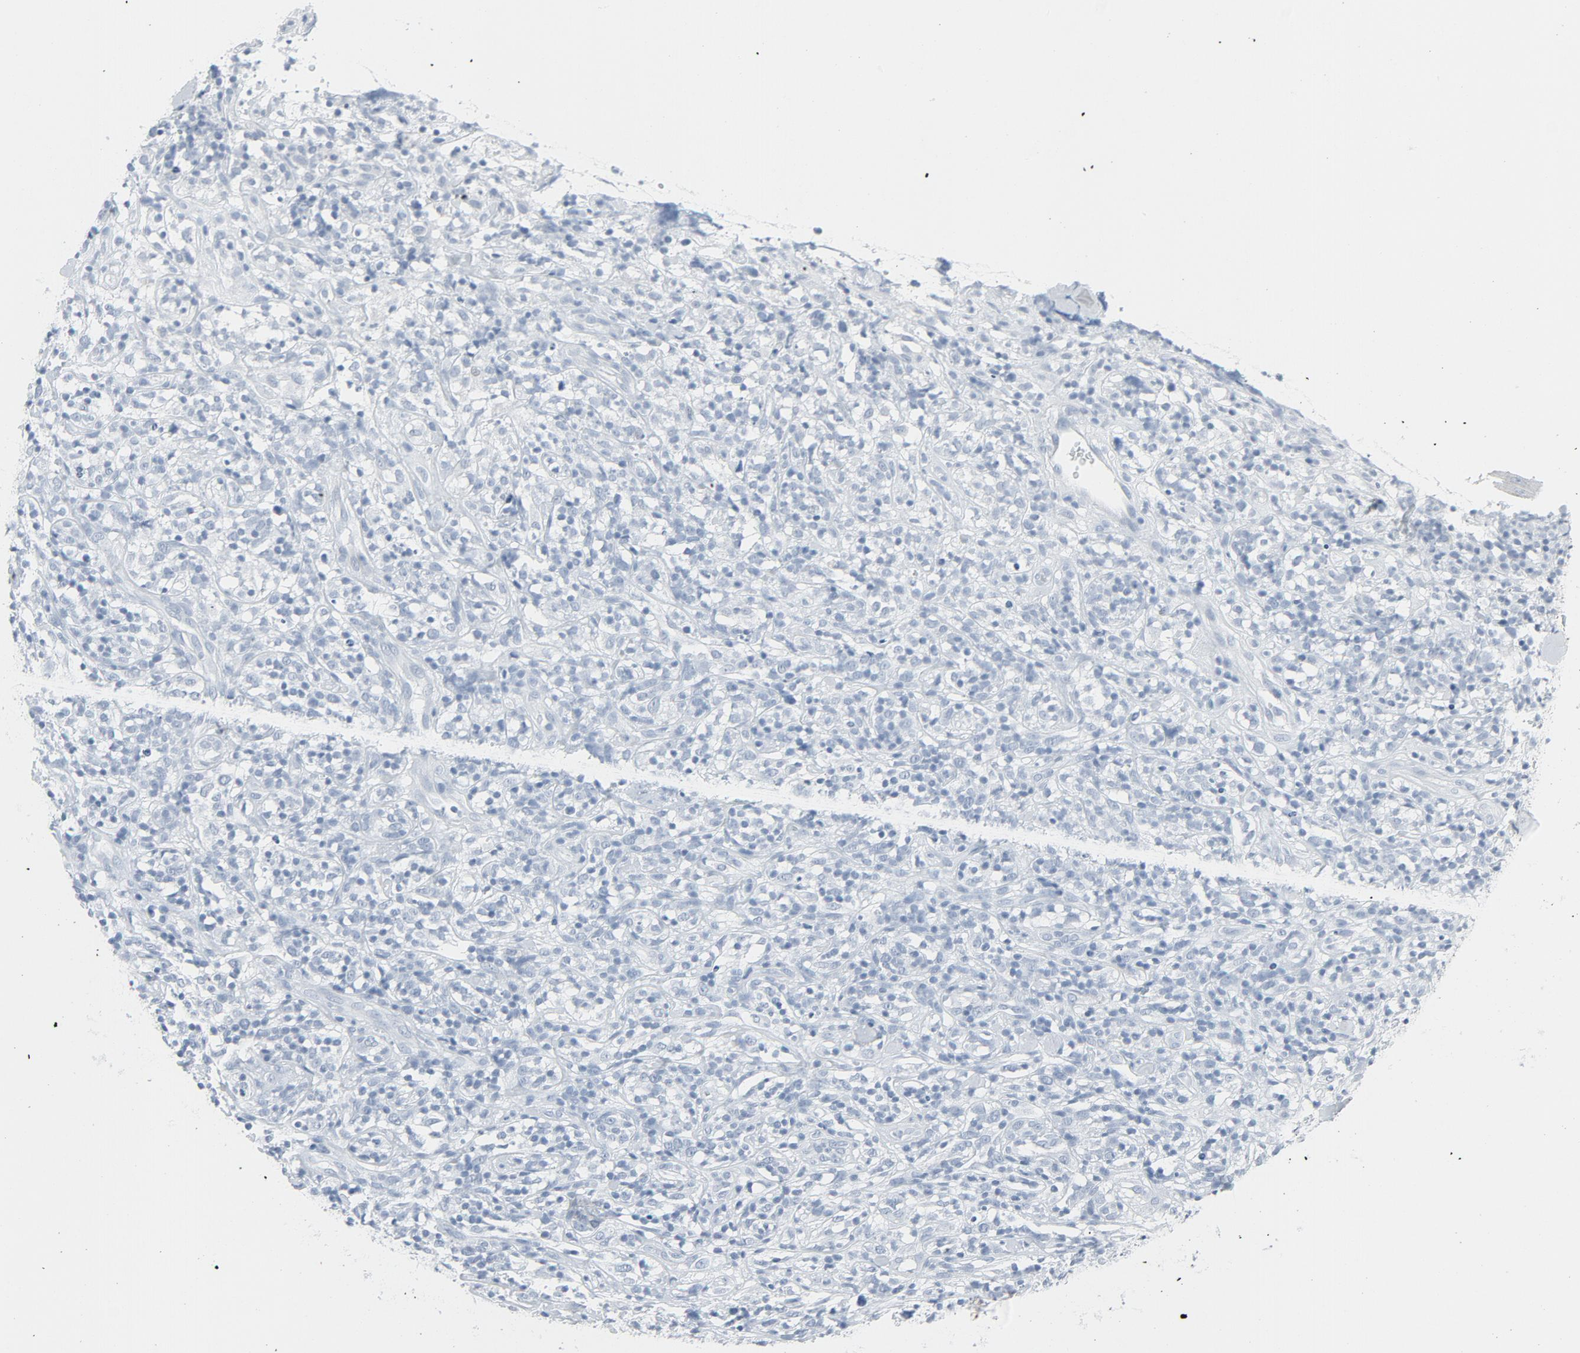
{"staining": {"intensity": "negative", "quantity": "none", "location": "none"}, "tissue": "lymphoma", "cell_type": "Tumor cells", "image_type": "cancer", "snomed": [{"axis": "morphology", "description": "Malignant lymphoma, non-Hodgkin's type, High grade"}, {"axis": "topography", "description": "Lymph node"}], "caption": "The image displays no staining of tumor cells in malignant lymphoma, non-Hodgkin's type (high-grade).", "gene": "FGFR3", "patient": {"sex": "female", "age": 73}}